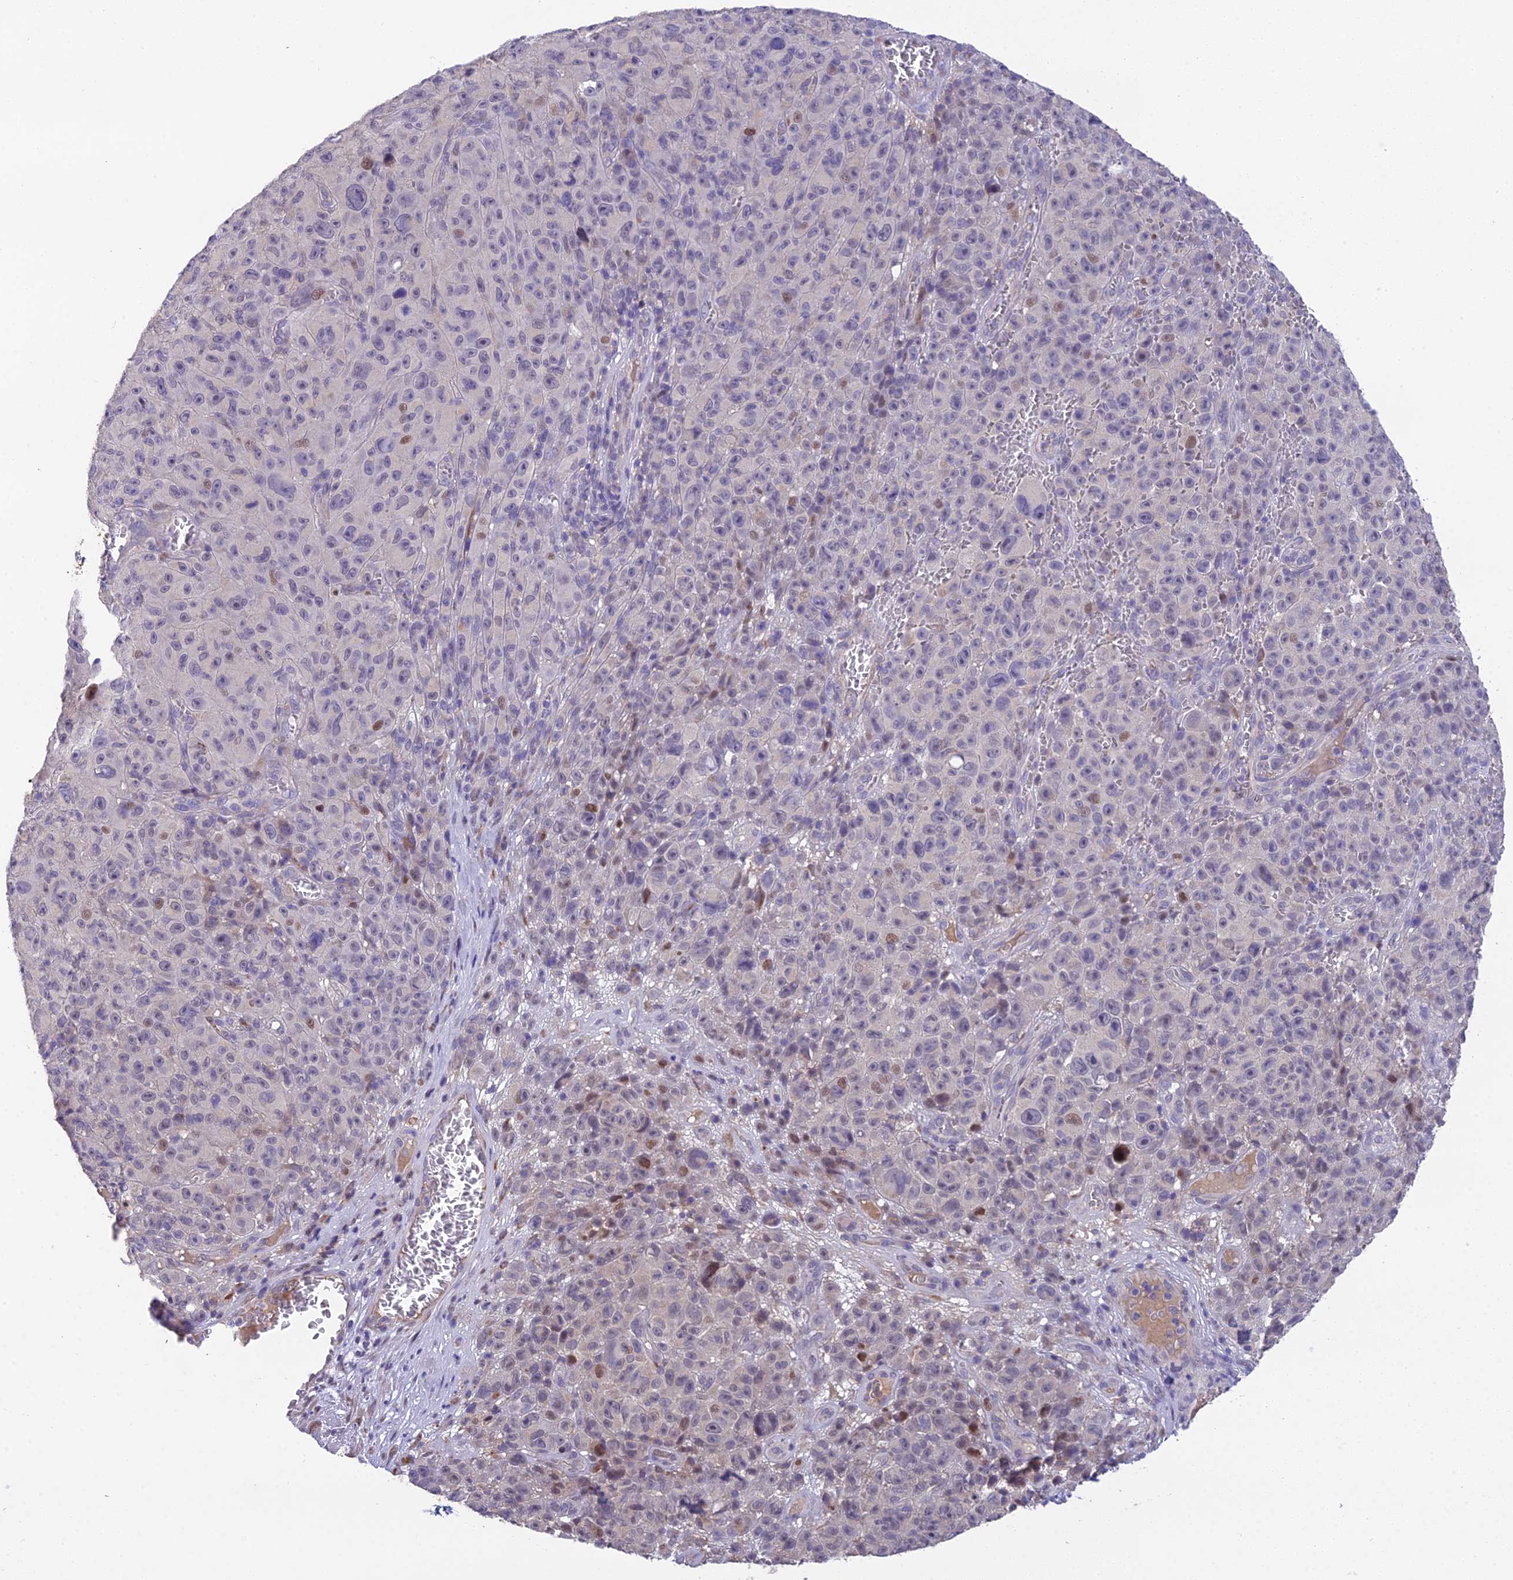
{"staining": {"intensity": "weak", "quantity": "<25%", "location": "nuclear"}, "tissue": "melanoma", "cell_type": "Tumor cells", "image_type": "cancer", "snomed": [{"axis": "morphology", "description": "Malignant melanoma, NOS"}, {"axis": "topography", "description": "Skin"}], "caption": "Photomicrograph shows no protein expression in tumor cells of melanoma tissue. (IHC, brightfield microscopy, high magnification).", "gene": "PUS10", "patient": {"sex": "female", "age": 82}}